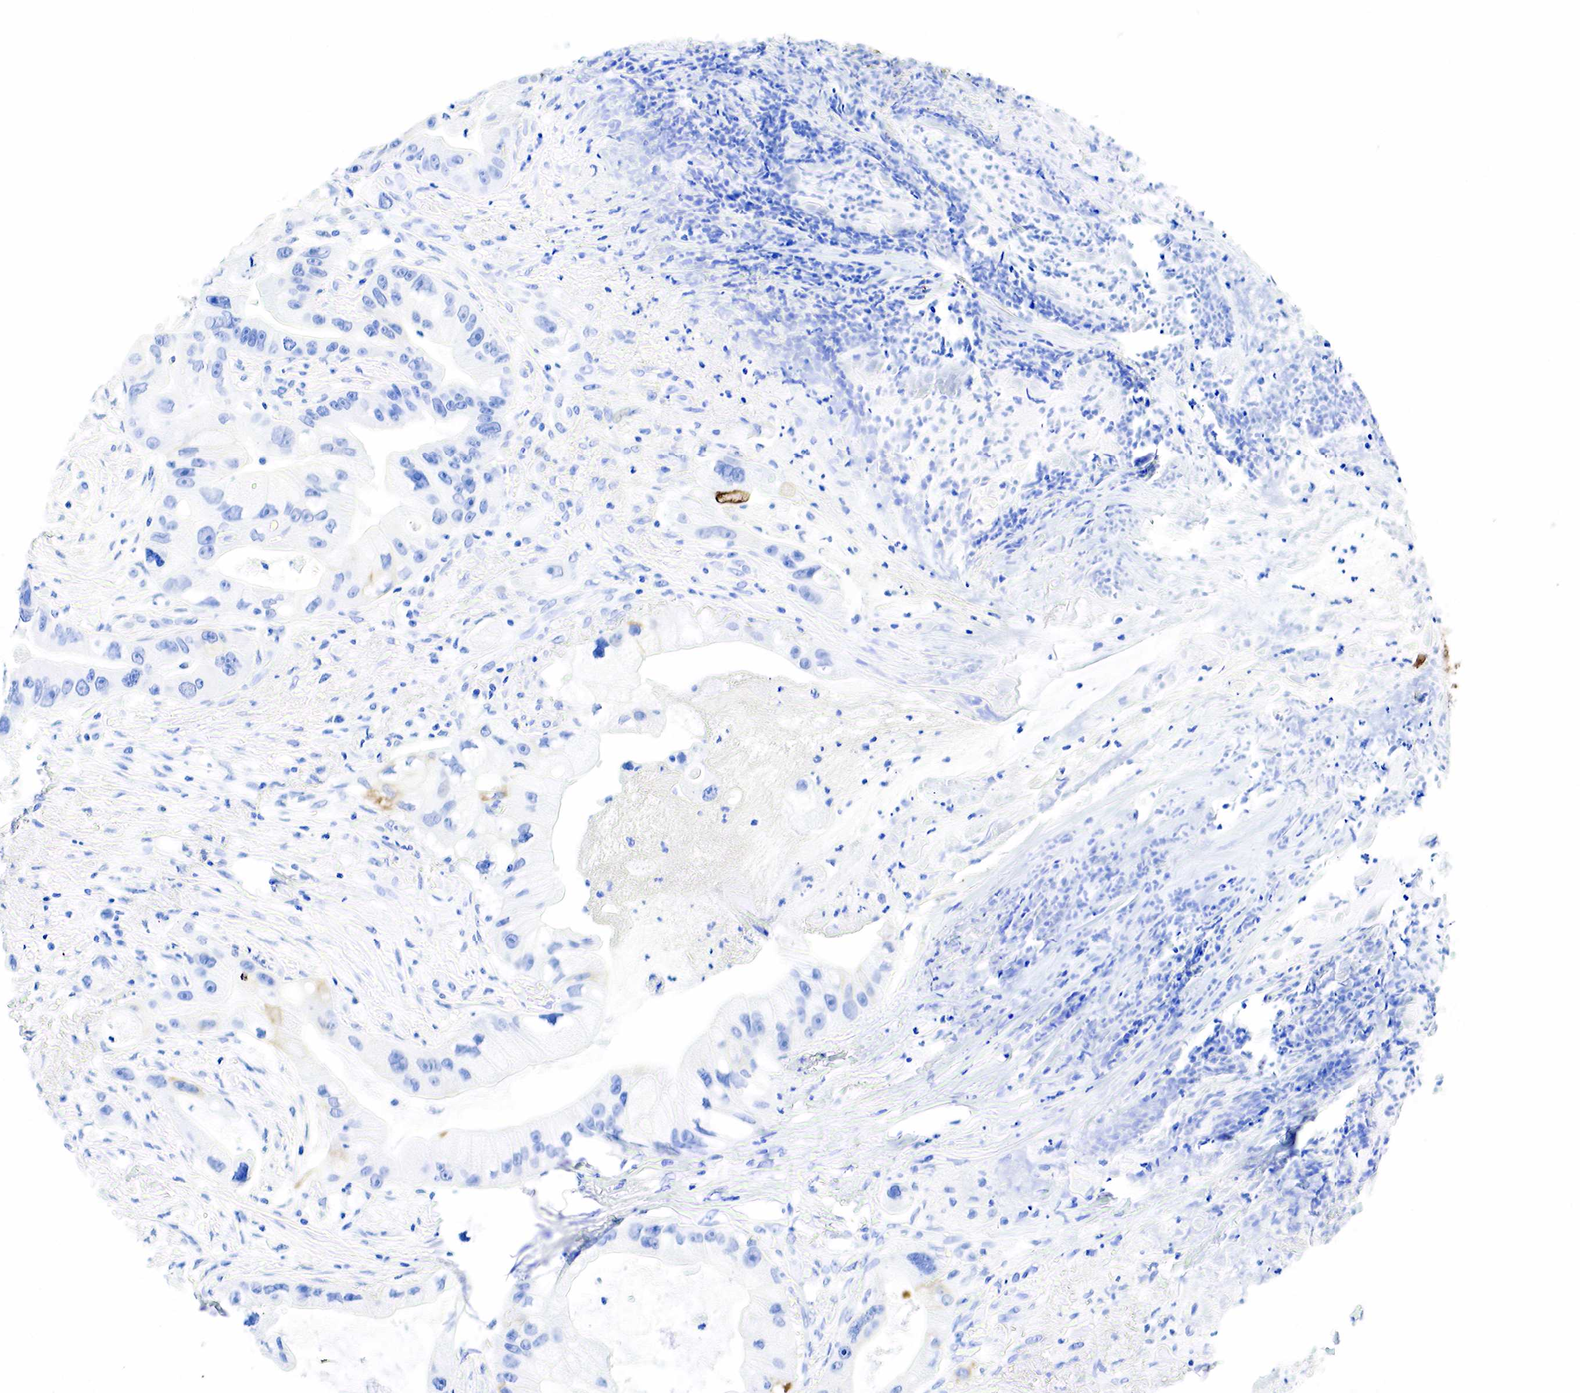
{"staining": {"intensity": "negative", "quantity": "none", "location": "none"}, "tissue": "pancreatic cancer", "cell_type": "Tumor cells", "image_type": "cancer", "snomed": [{"axis": "morphology", "description": "Adenocarcinoma, NOS"}, {"axis": "topography", "description": "Pancreas"}, {"axis": "topography", "description": "Stomach, upper"}], "caption": "An image of adenocarcinoma (pancreatic) stained for a protein displays no brown staining in tumor cells. (Brightfield microscopy of DAB (3,3'-diaminobenzidine) immunohistochemistry at high magnification).", "gene": "KRT7", "patient": {"sex": "male", "age": 77}}